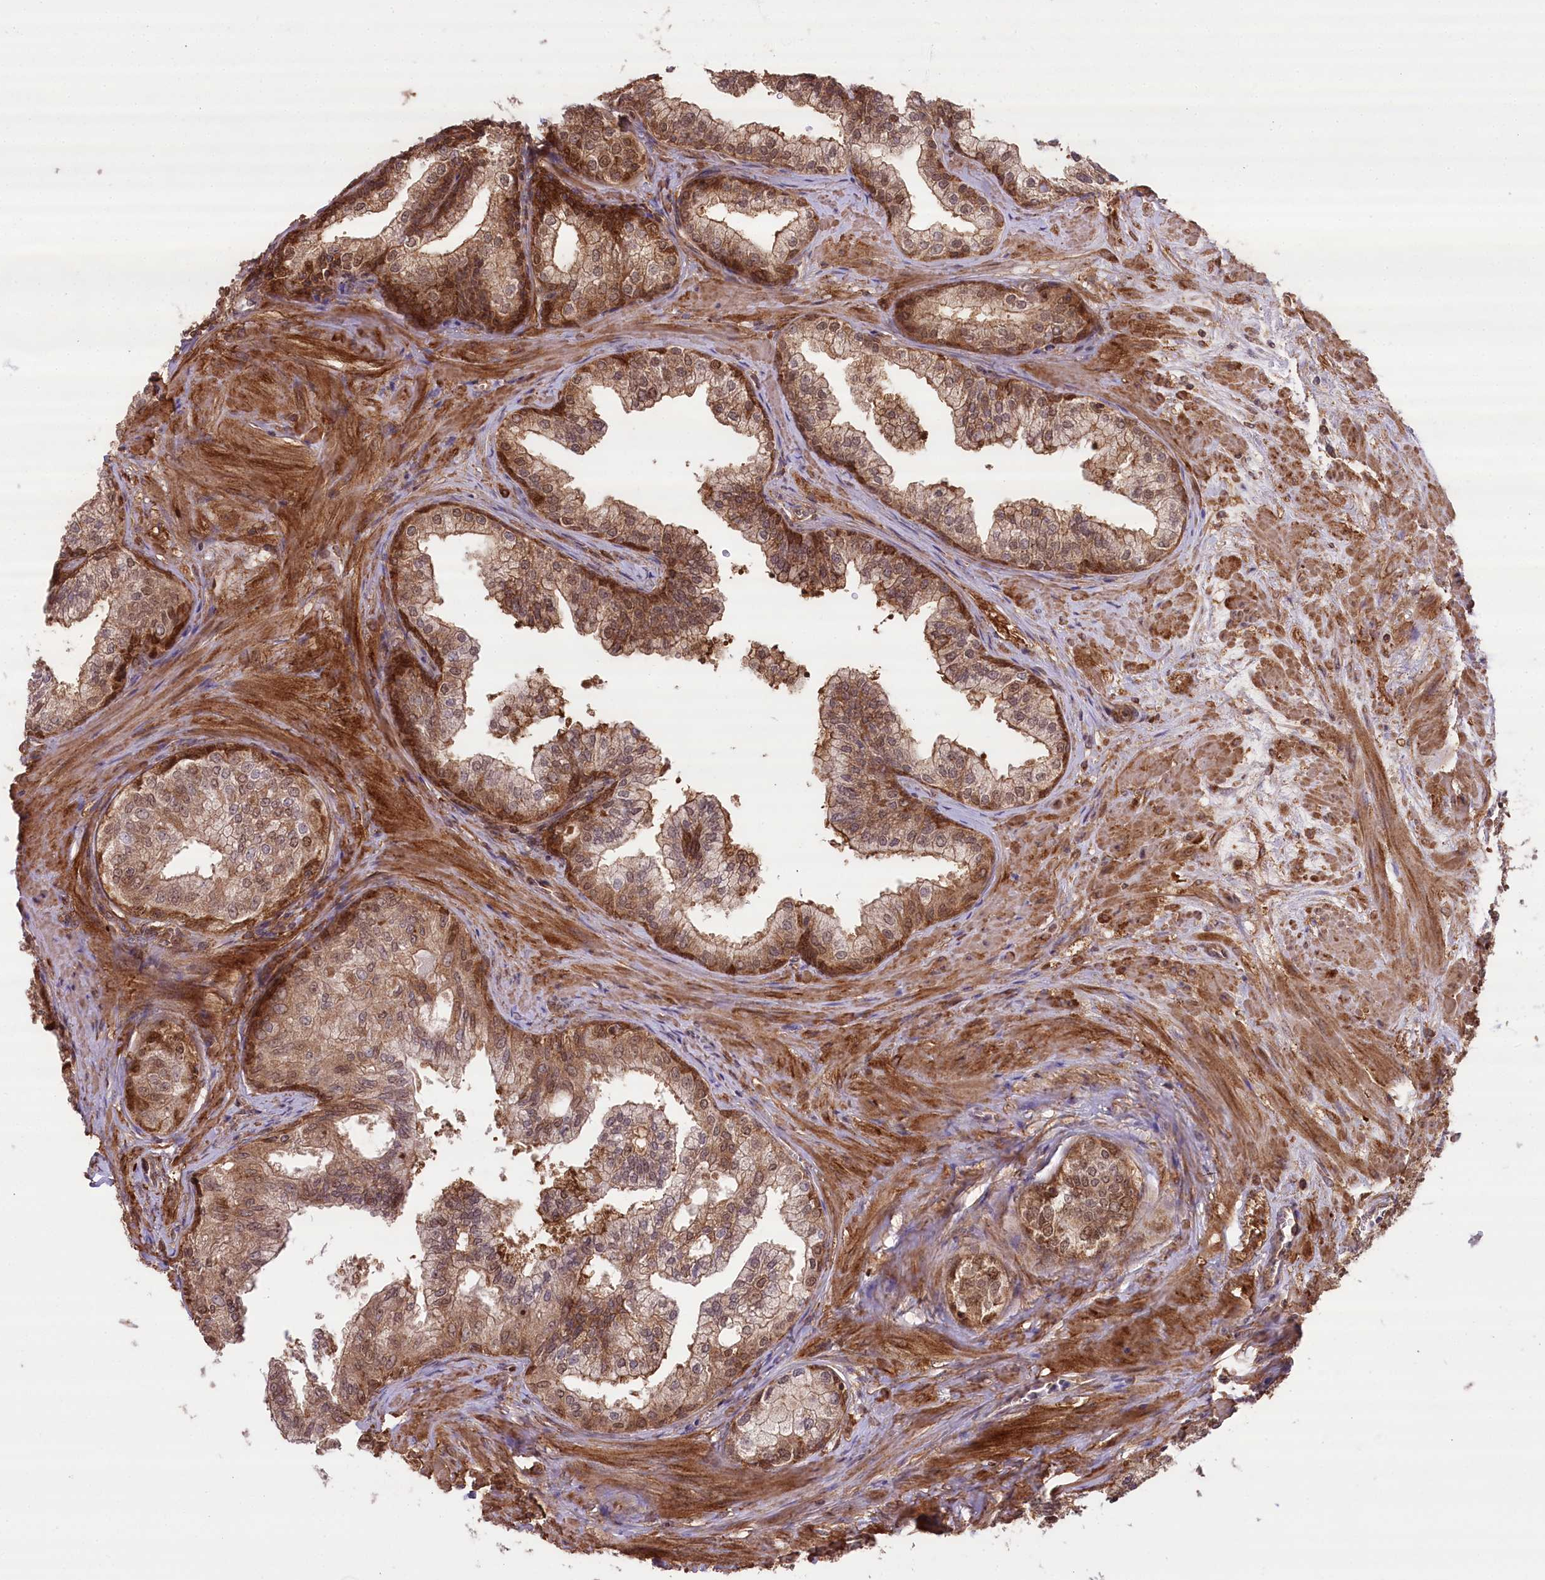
{"staining": {"intensity": "strong", "quantity": ">75%", "location": "cytoplasmic/membranous"}, "tissue": "prostate", "cell_type": "Glandular cells", "image_type": "normal", "snomed": [{"axis": "morphology", "description": "Normal tissue, NOS"}, {"axis": "topography", "description": "Prostate"}], "caption": "Glandular cells display high levels of strong cytoplasmic/membranous expression in approximately >75% of cells in normal human prostate. Nuclei are stained in blue.", "gene": "CCDC91", "patient": {"sex": "male", "age": 60}}